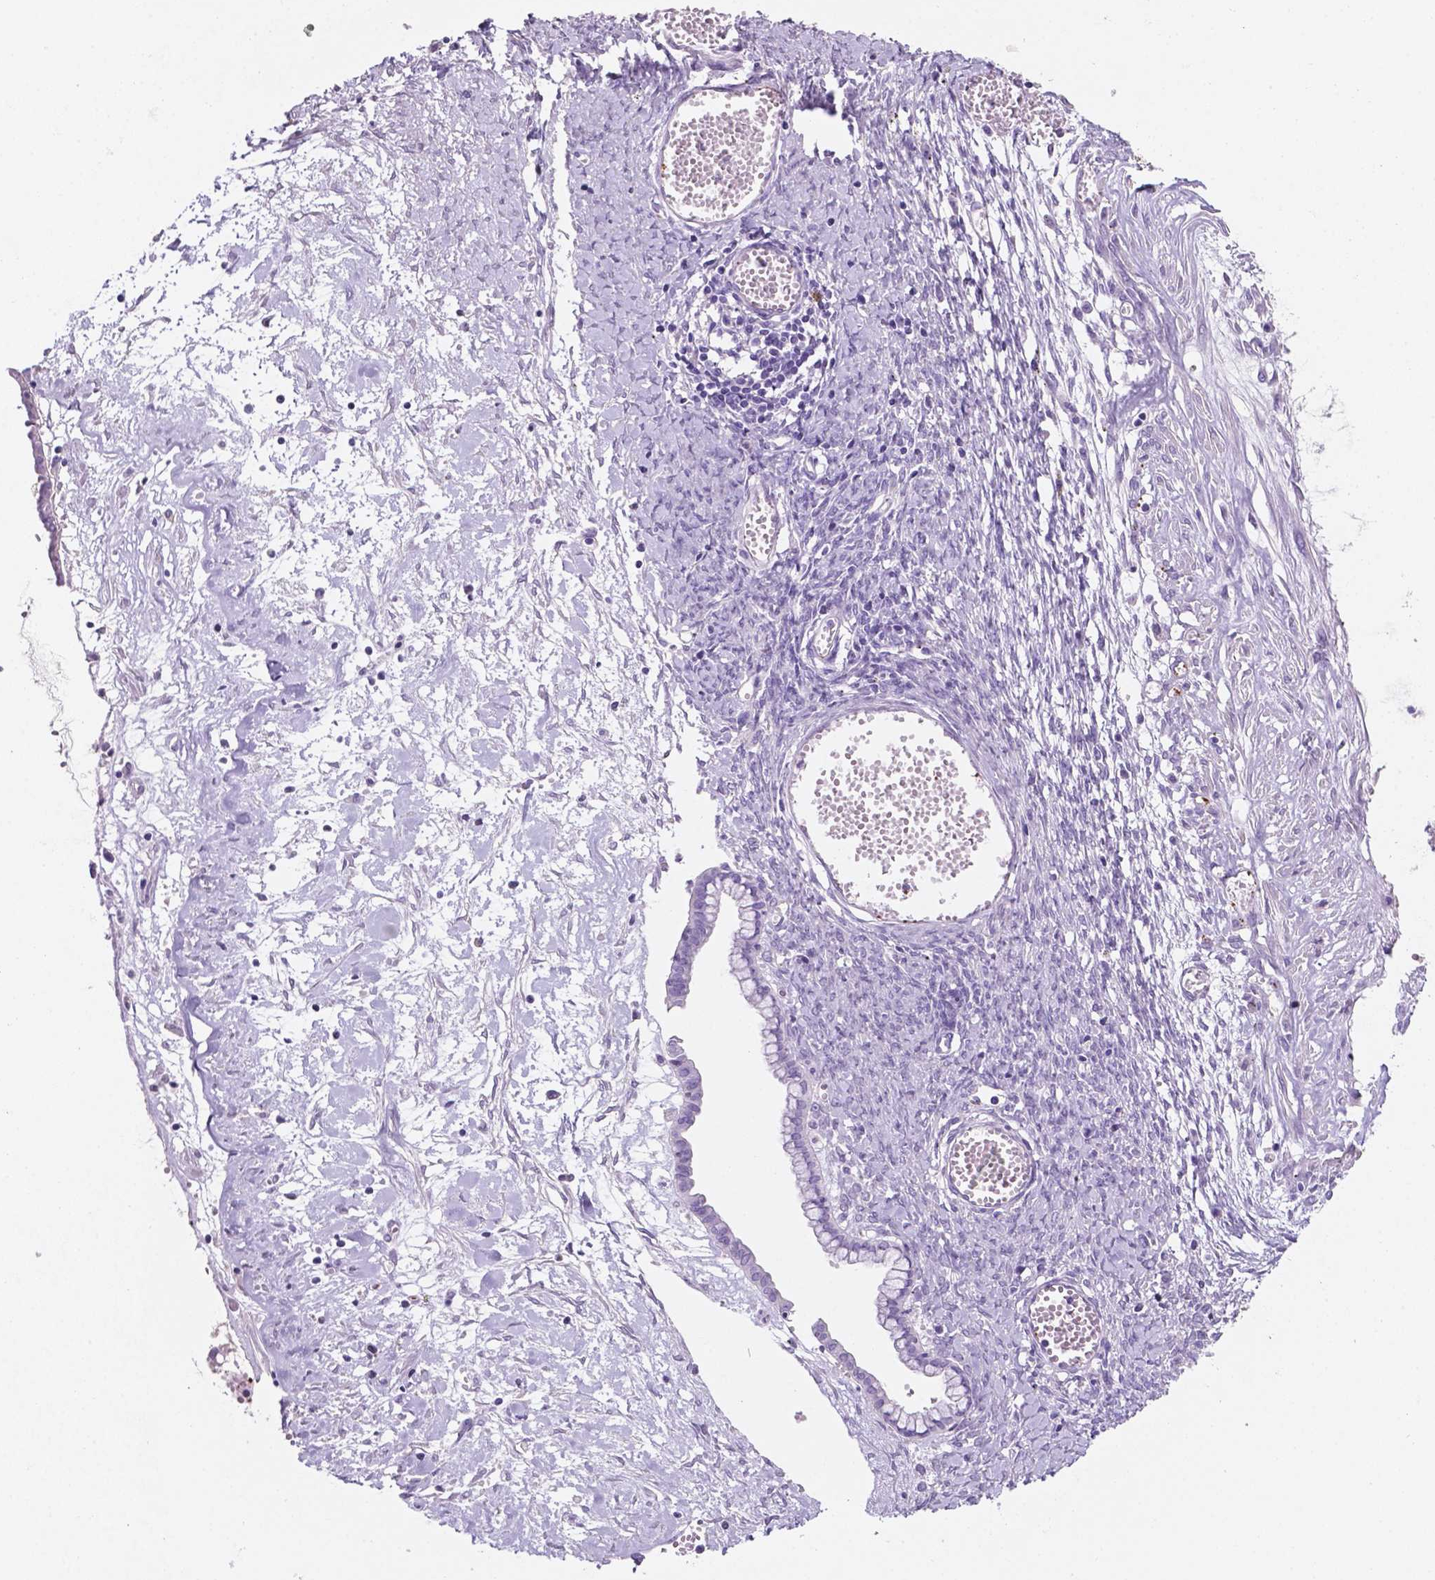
{"staining": {"intensity": "negative", "quantity": "none", "location": "none"}, "tissue": "ovarian cancer", "cell_type": "Tumor cells", "image_type": "cancer", "snomed": [{"axis": "morphology", "description": "Cystadenocarcinoma, mucinous, NOS"}, {"axis": "topography", "description": "Ovary"}], "caption": "Tumor cells are negative for protein expression in human ovarian cancer (mucinous cystadenocarcinoma).", "gene": "EBLN2", "patient": {"sex": "female", "age": 67}}